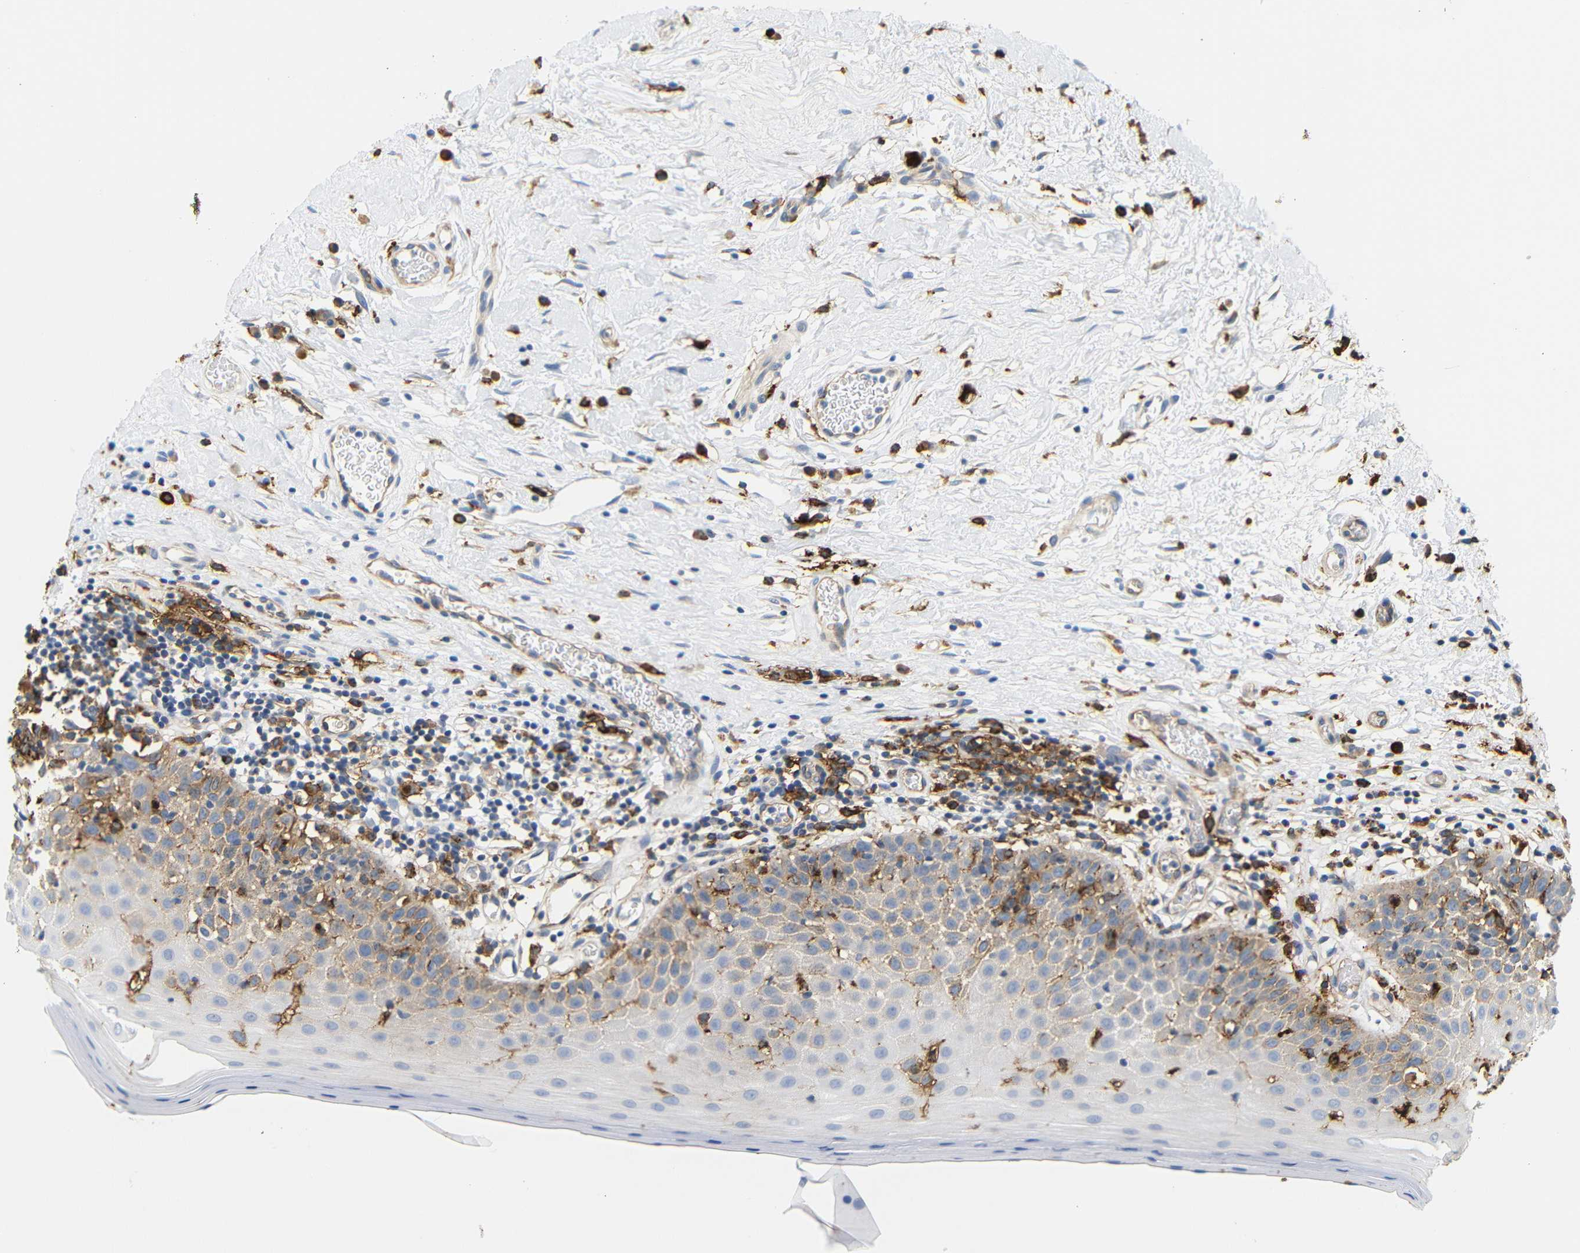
{"staining": {"intensity": "weak", "quantity": "<25%", "location": "cytoplasmic/membranous"}, "tissue": "oral mucosa", "cell_type": "Squamous epithelial cells", "image_type": "normal", "snomed": [{"axis": "morphology", "description": "Normal tissue, NOS"}, {"axis": "topography", "description": "Skeletal muscle"}, {"axis": "topography", "description": "Oral tissue"}], "caption": "DAB immunohistochemical staining of unremarkable human oral mucosa demonstrates no significant positivity in squamous epithelial cells.", "gene": "HLA", "patient": {"sex": "male", "age": 58}}